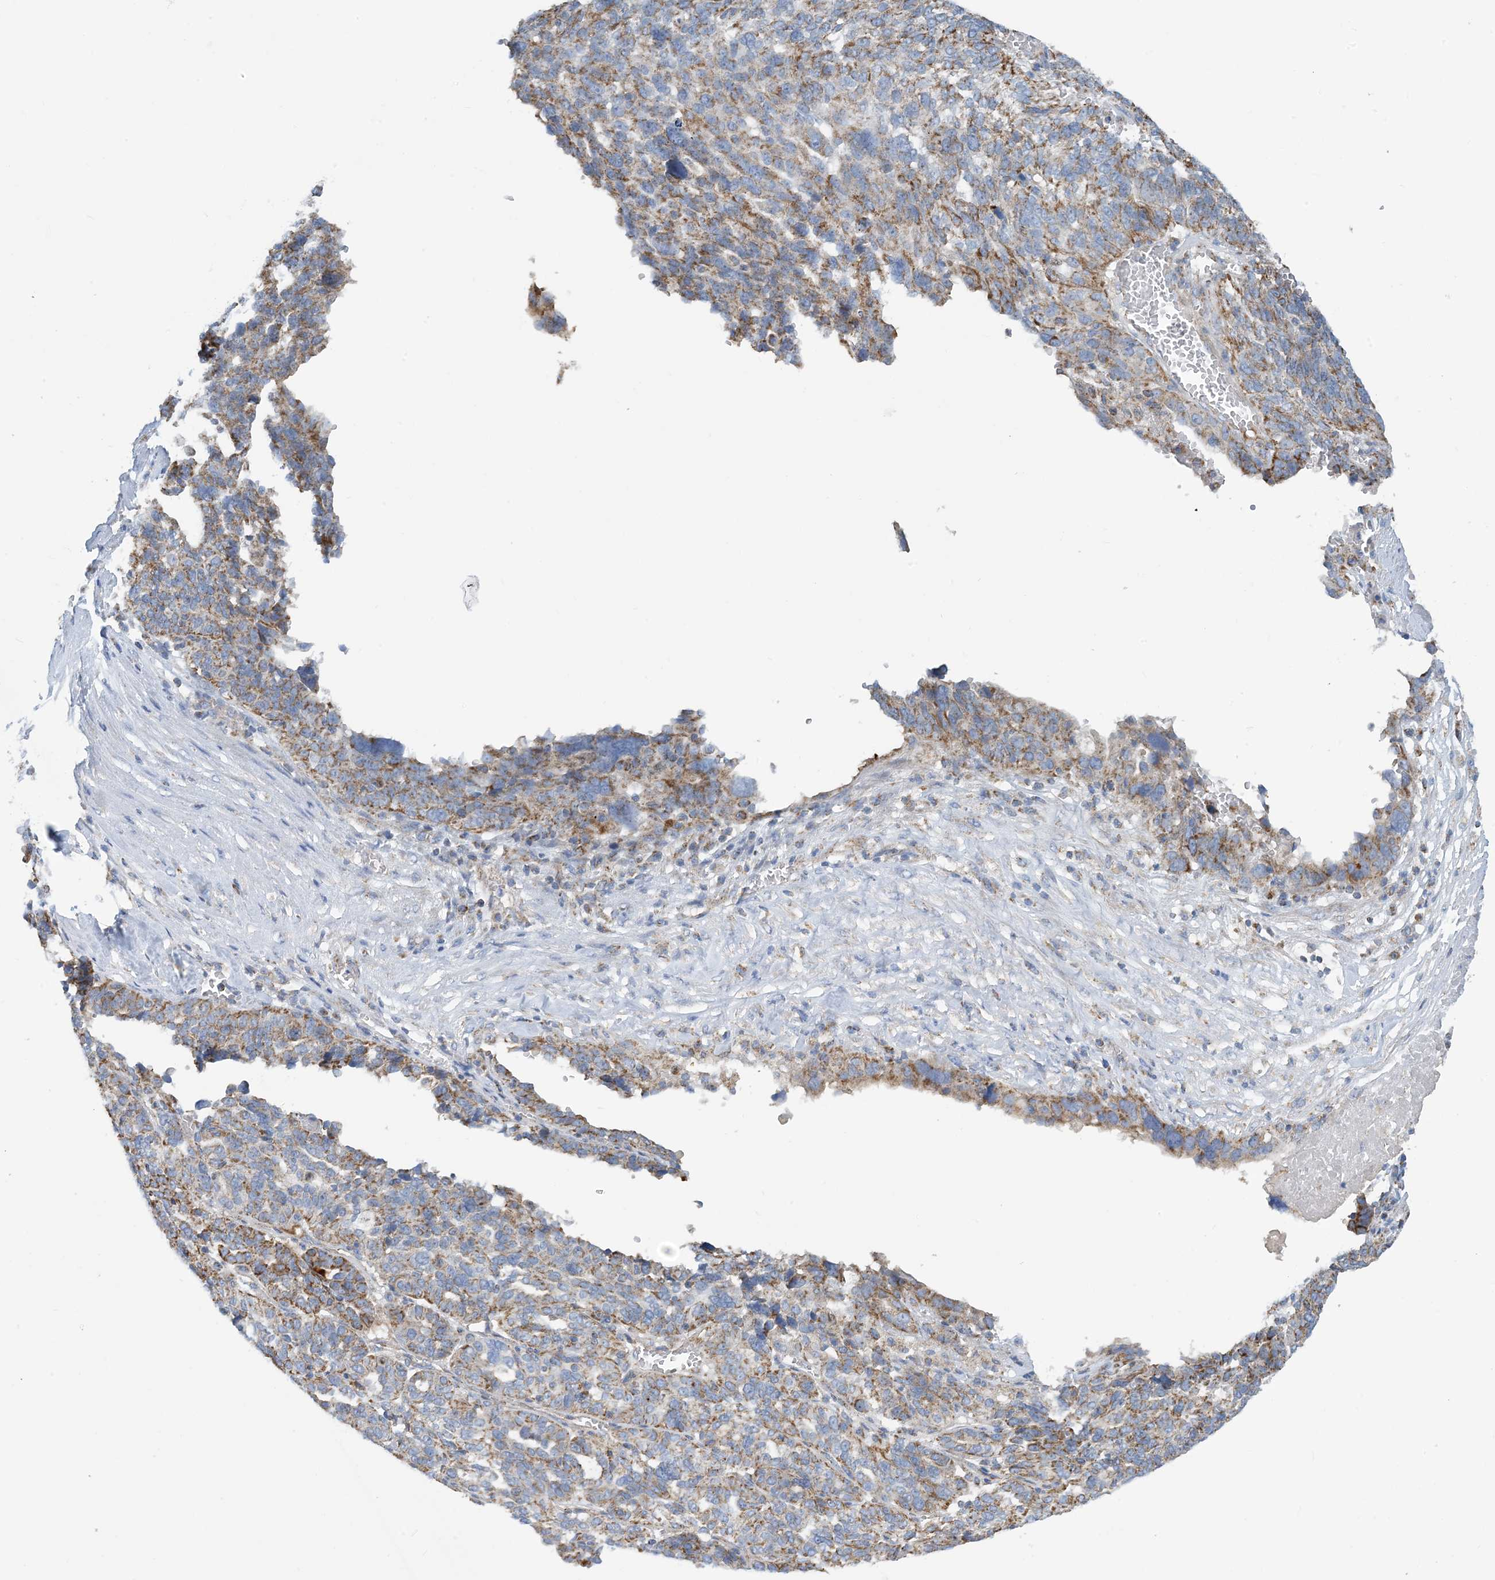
{"staining": {"intensity": "moderate", "quantity": ">75%", "location": "cytoplasmic/membranous"}, "tissue": "ovarian cancer", "cell_type": "Tumor cells", "image_type": "cancer", "snomed": [{"axis": "morphology", "description": "Cystadenocarcinoma, serous, NOS"}, {"axis": "topography", "description": "Ovary"}], "caption": "High-power microscopy captured an immunohistochemistry (IHC) histopathology image of serous cystadenocarcinoma (ovarian), revealing moderate cytoplasmic/membranous positivity in approximately >75% of tumor cells.", "gene": "PHOSPHO2", "patient": {"sex": "female", "age": 59}}